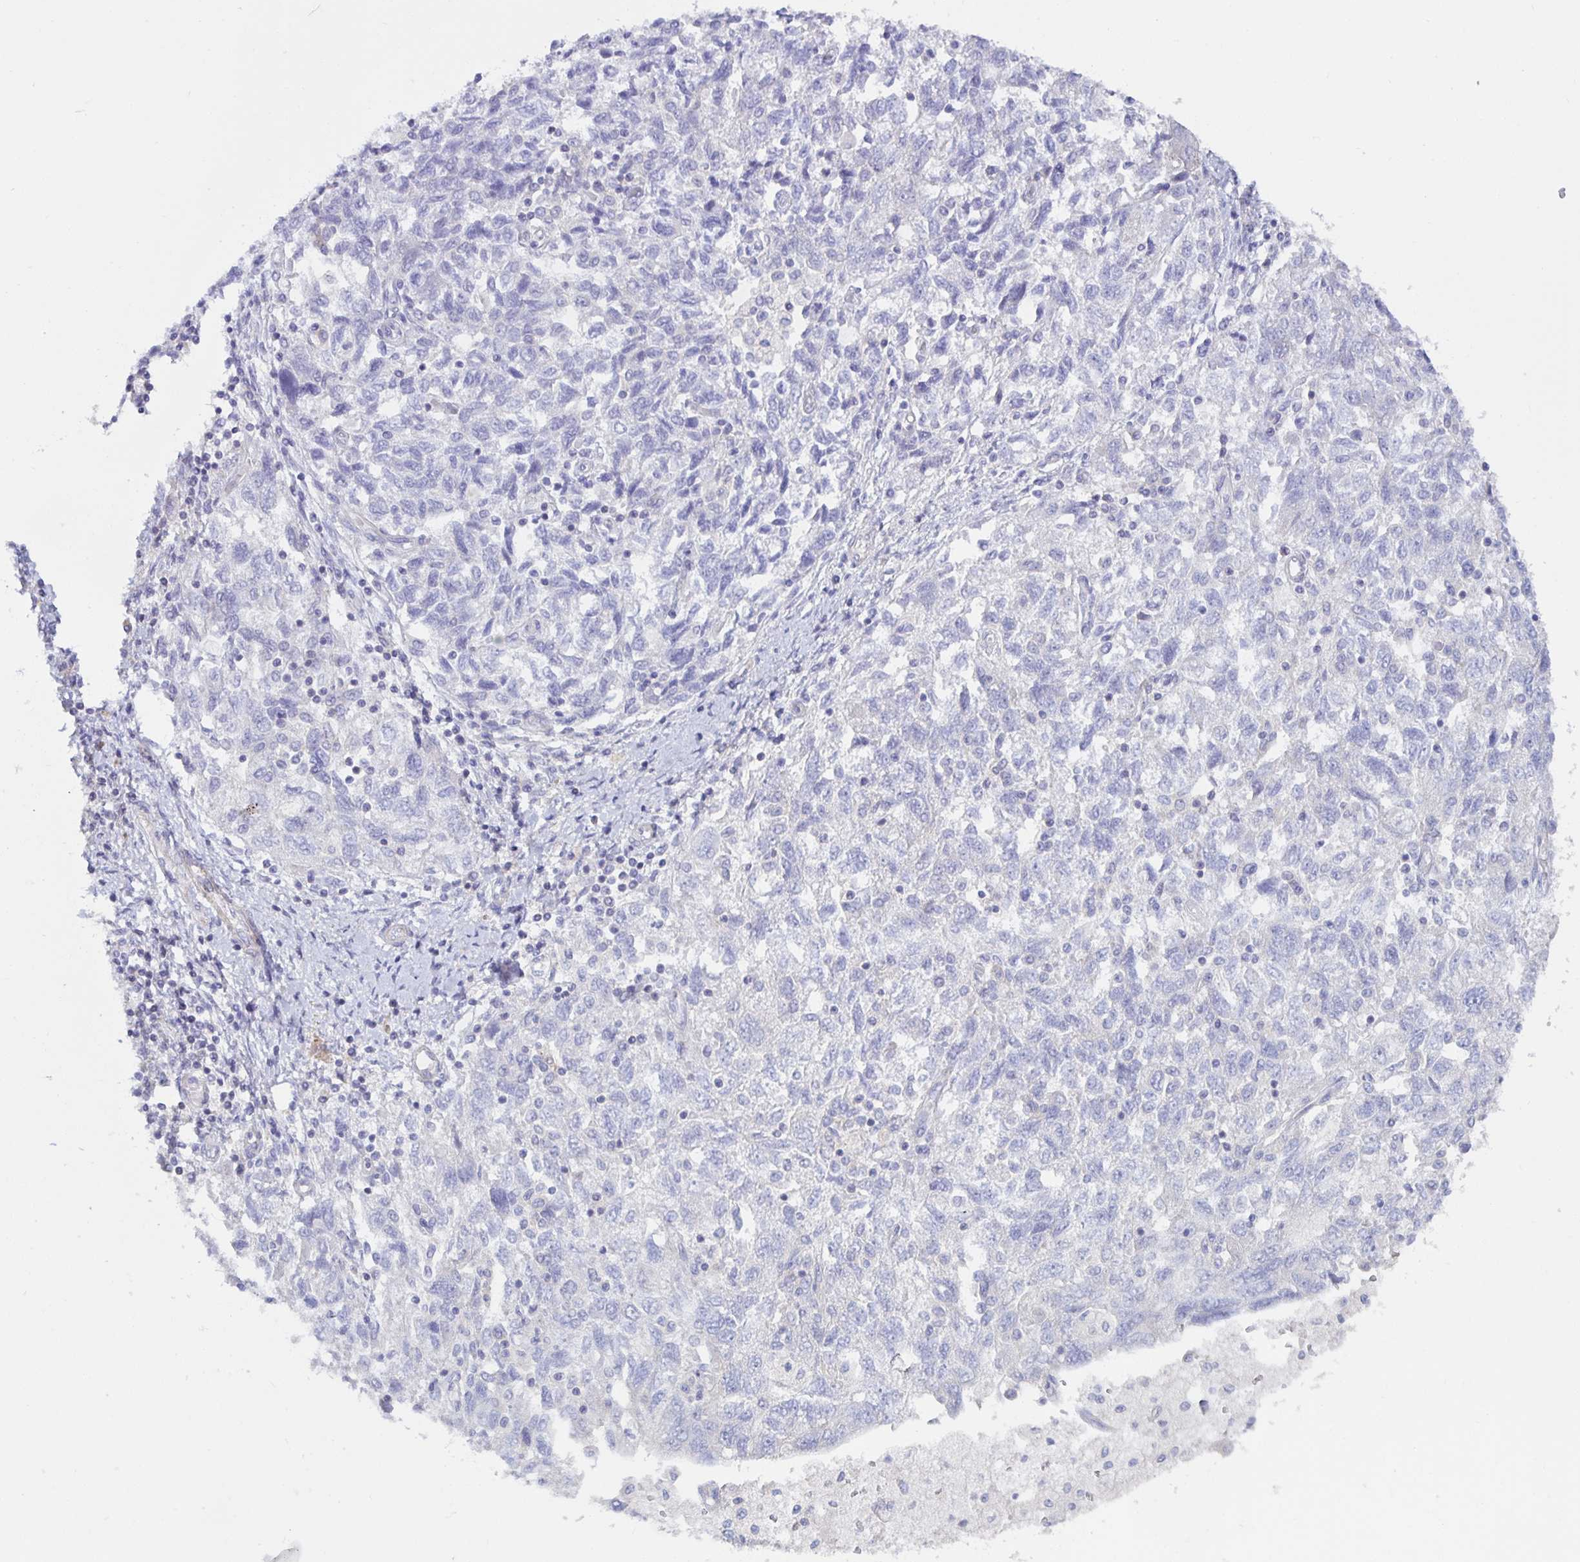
{"staining": {"intensity": "negative", "quantity": "none", "location": "none"}, "tissue": "ovarian cancer", "cell_type": "Tumor cells", "image_type": "cancer", "snomed": [{"axis": "morphology", "description": "Carcinoma, NOS"}, {"axis": "morphology", "description": "Cystadenocarcinoma, serous, NOS"}, {"axis": "topography", "description": "Ovary"}], "caption": "Histopathology image shows no protein positivity in tumor cells of ovarian cancer tissue.", "gene": "METTL22", "patient": {"sex": "female", "age": 69}}